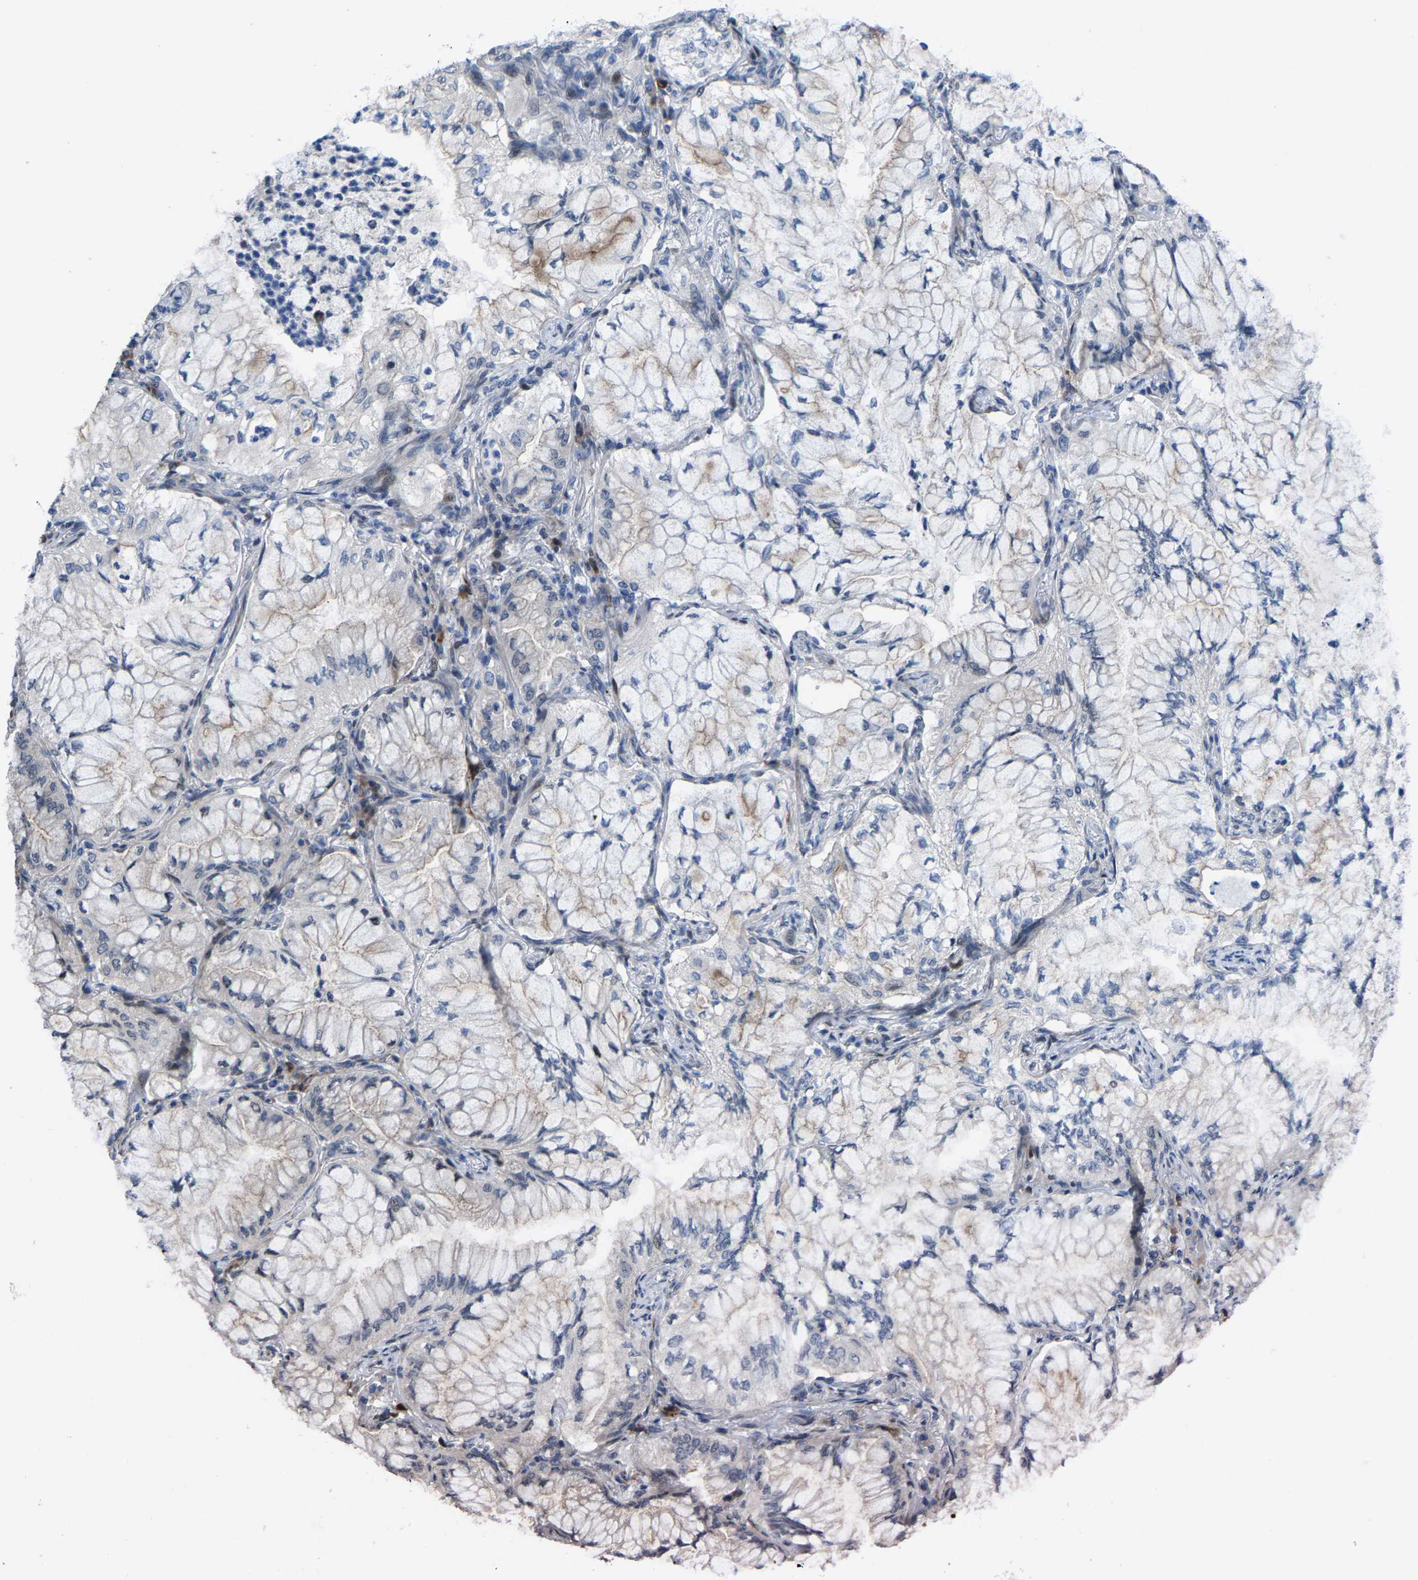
{"staining": {"intensity": "moderate", "quantity": "<25%", "location": "nuclear"}, "tissue": "lung cancer", "cell_type": "Tumor cells", "image_type": "cancer", "snomed": [{"axis": "morphology", "description": "Adenocarcinoma, NOS"}, {"axis": "topography", "description": "Lung"}], "caption": "The photomicrograph displays staining of lung adenocarcinoma, revealing moderate nuclear protein expression (brown color) within tumor cells. The staining was performed using DAB (3,3'-diaminobenzidine), with brown indicating positive protein expression. Nuclei are stained blue with hematoxylin.", "gene": "HAUS6", "patient": {"sex": "female", "age": 70}}